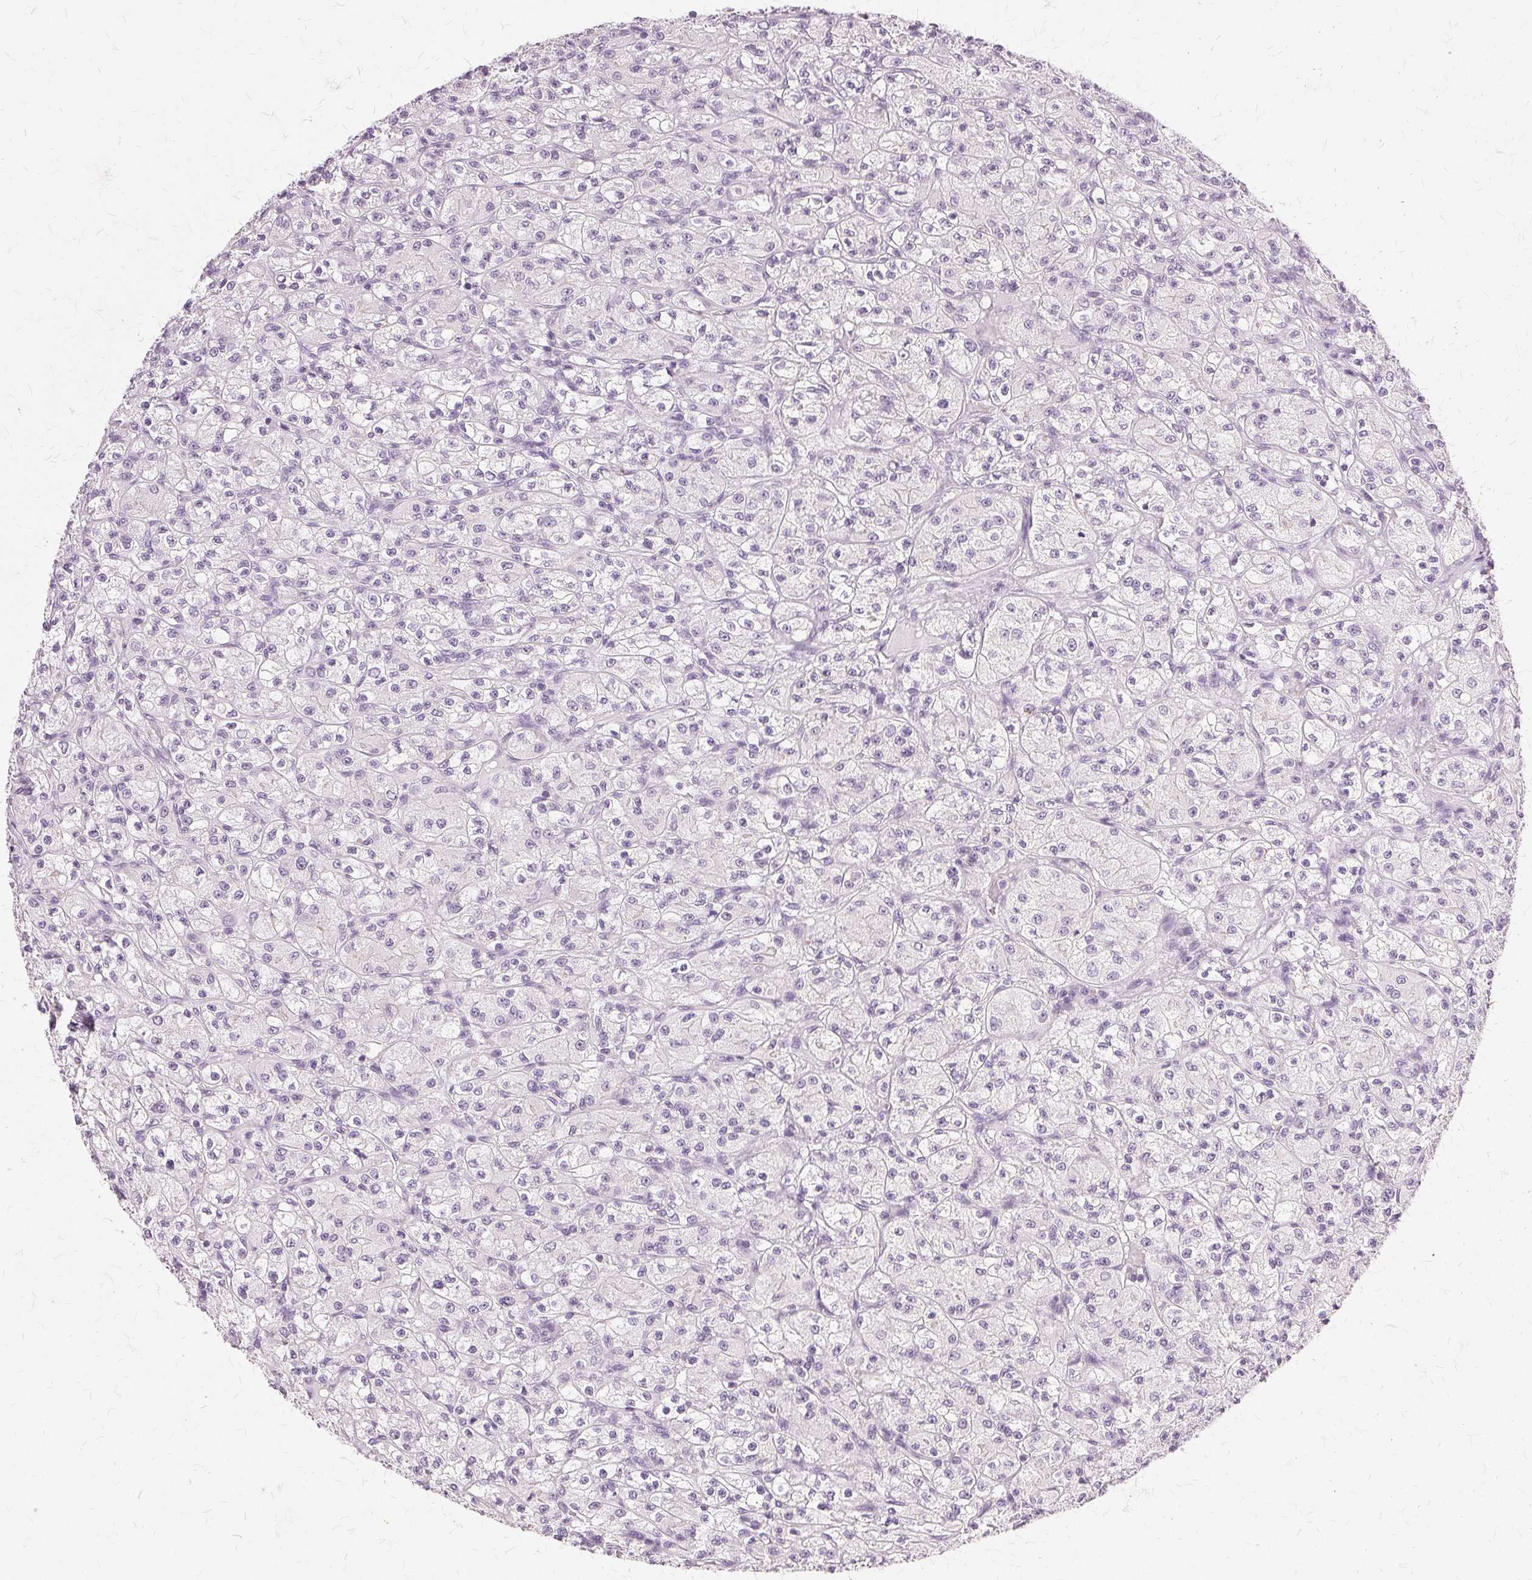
{"staining": {"intensity": "negative", "quantity": "none", "location": "none"}, "tissue": "renal cancer", "cell_type": "Tumor cells", "image_type": "cancer", "snomed": [{"axis": "morphology", "description": "Adenocarcinoma, NOS"}, {"axis": "topography", "description": "Kidney"}], "caption": "High power microscopy photomicrograph of an immunohistochemistry micrograph of renal cancer, revealing no significant staining in tumor cells.", "gene": "SLC45A3", "patient": {"sex": "female", "age": 70}}